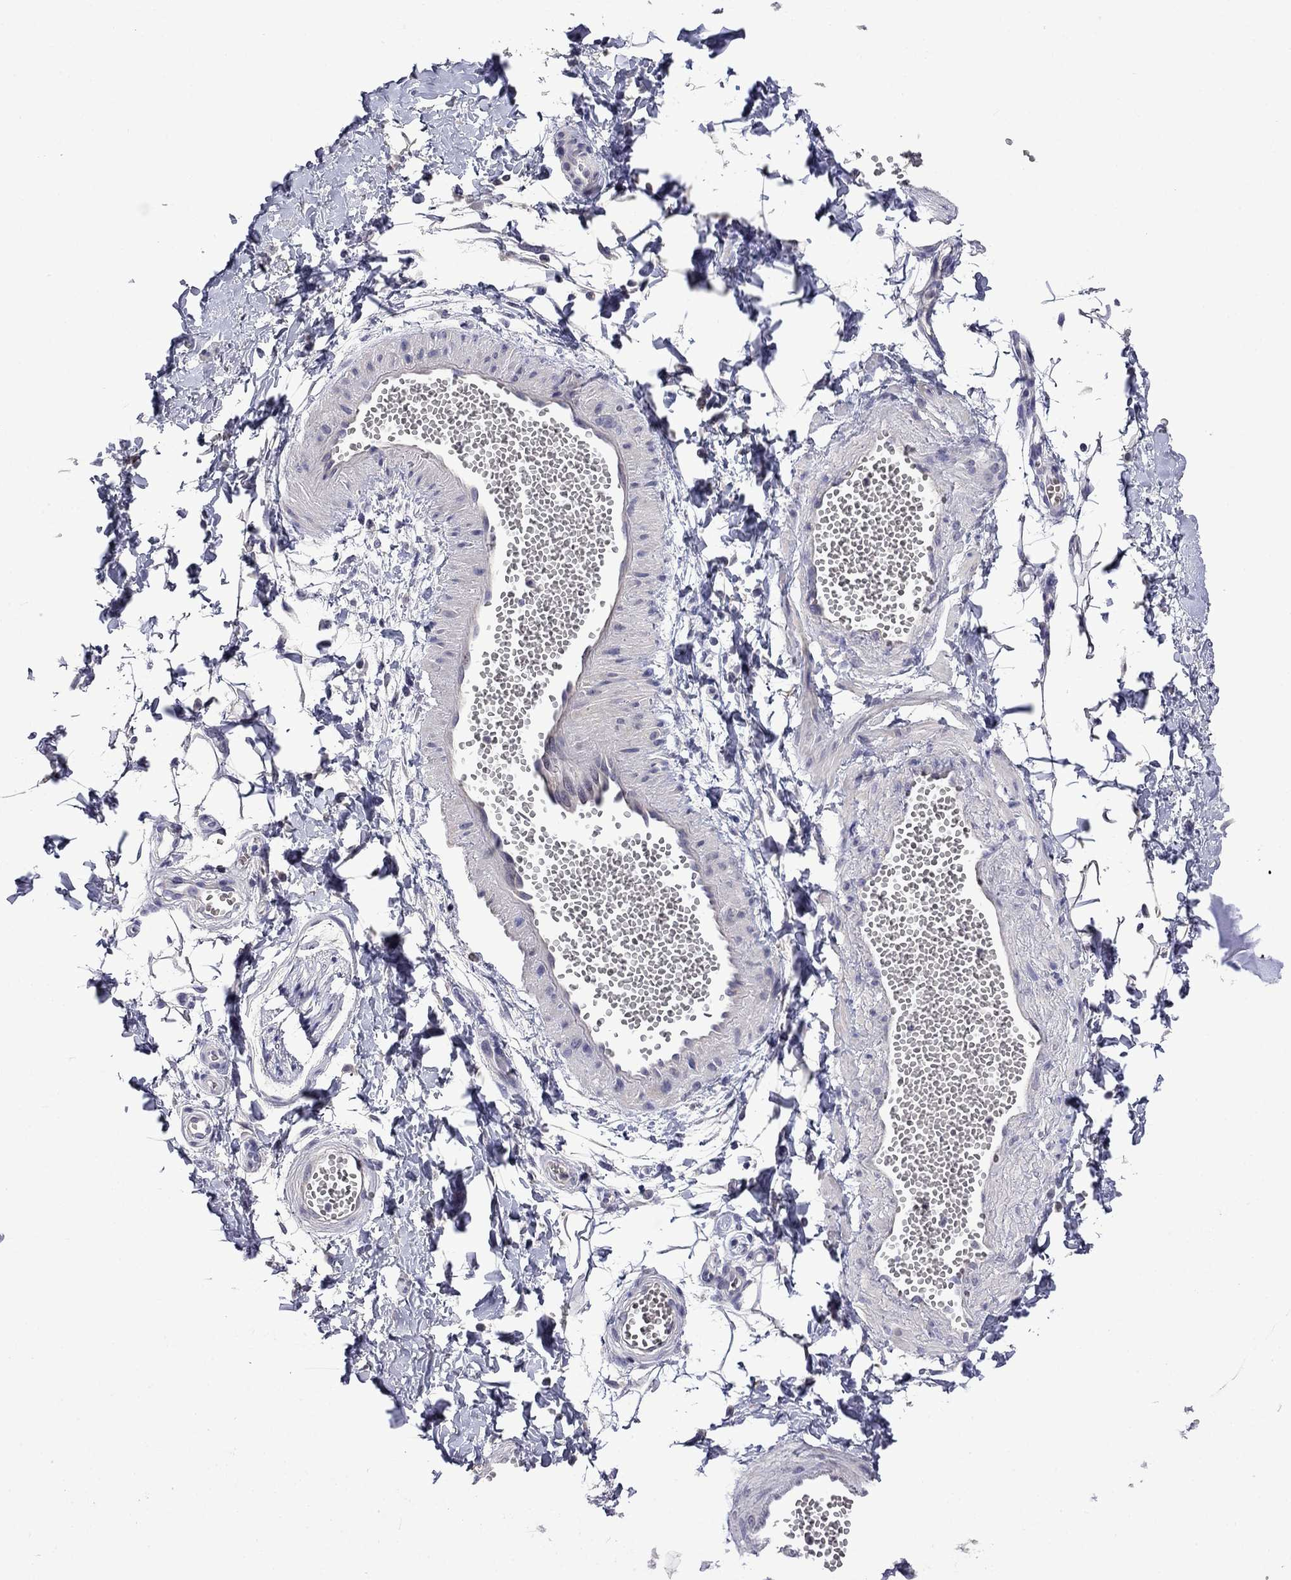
{"staining": {"intensity": "negative", "quantity": "none", "location": "none"}, "tissue": "adipose tissue", "cell_type": "Adipocytes", "image_type": "normal", "snomed": [{"axis": "morphology", "description": "Normal tissue, NOS"}, {"axis": "topography", "description": "Smooth muscle"}, {"axis": "topography", "description": "Peripheral nerve tissue"}], "caption": "High magnification brightfield microscopy of benign adipose tissue stained with DAB (3,3'-diaminobenzidine) (brown) and counterstained with hematoxylin (blue): adipocytes show no significant positivity. Brightfield microscopy of IHC stained with DAB (3,3'-diaminobenzidine) (brown) and hematoxylin (blue), captured at high magnification.", "gene": "STAR", "patient": {"sex": "male", "age": 22}}